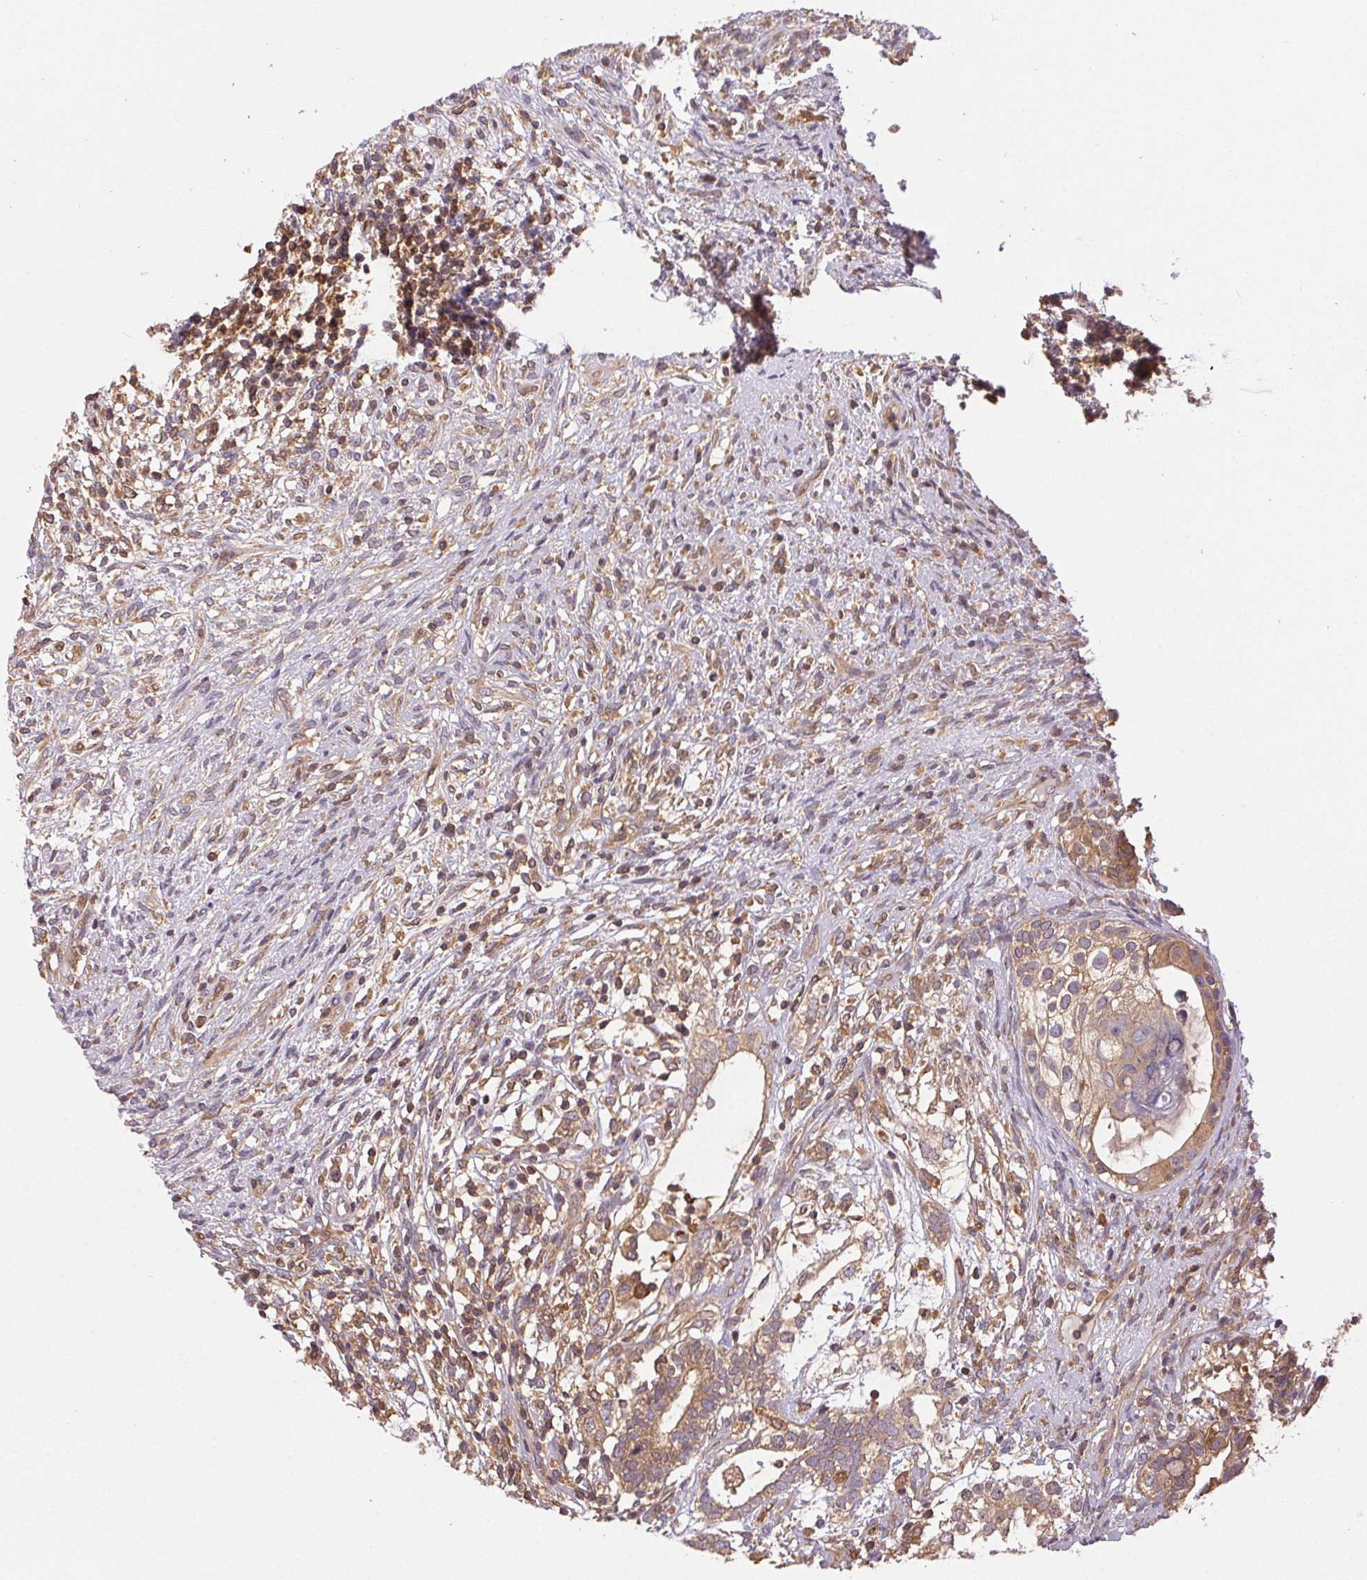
{"staining": {"intensity": "moderate", "quantity": ">75%", "location": "cytoplasmic/membranous"}, "tissue": "testis cancer", "cell_type": "Tumor cells", "image_type": "cancer", "snomed": [{"axis": "morphology", "description": "Seminoma, NOS"}, {"axis": "morphology", "description": "Carcinoma, Embryonal, NOS"}, {"axis": "topography", "description": "Testis"}], "caption": "An image showing moderate cytoplasmic/membranous positivity in approximately >75% of tumor cells in embryonal carcinoma (testis), as visualized by brown immunohistochemical staining.", "gene": "GDI2", "patient": {"sex": "male", "age": 41}}